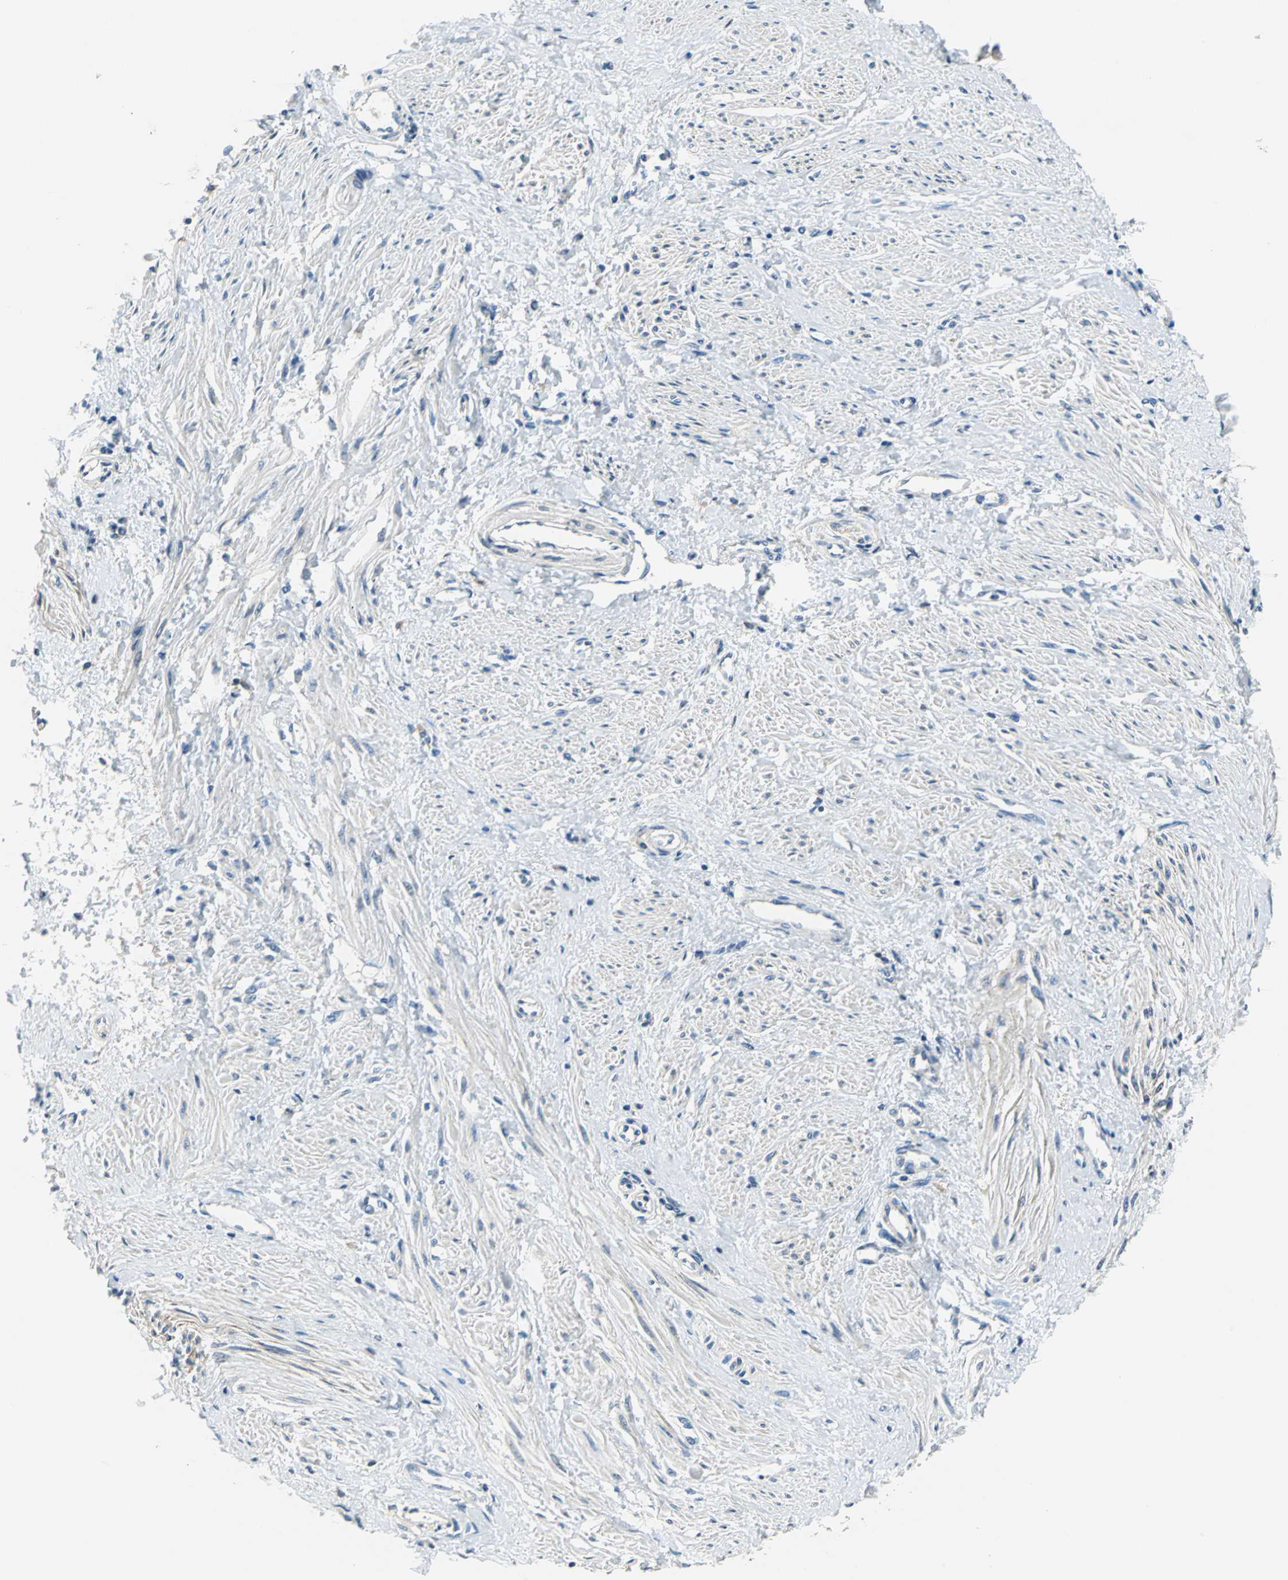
{"staining": {"intensity": "negative", "quantity": "none", "location": "none"}, "tissue": "smooth muscle", "cell_type": "Smooth muscle cells", "image_type": "normal", "snomed": [{"axis": "morphology", "description": "Normal tissue, NOS"}, {"axis": "topography", "description": "Smooth muscle"}, {"axis": "topography", "description": "Uterus"}], "caption": "This is an immunohistochemistry (IHC) micrograph of benign human smooth muscle. There is no staining in smooth muscle cells.", "gene": "PRKCA", "patient": {"sex": "female", "age": 39}}